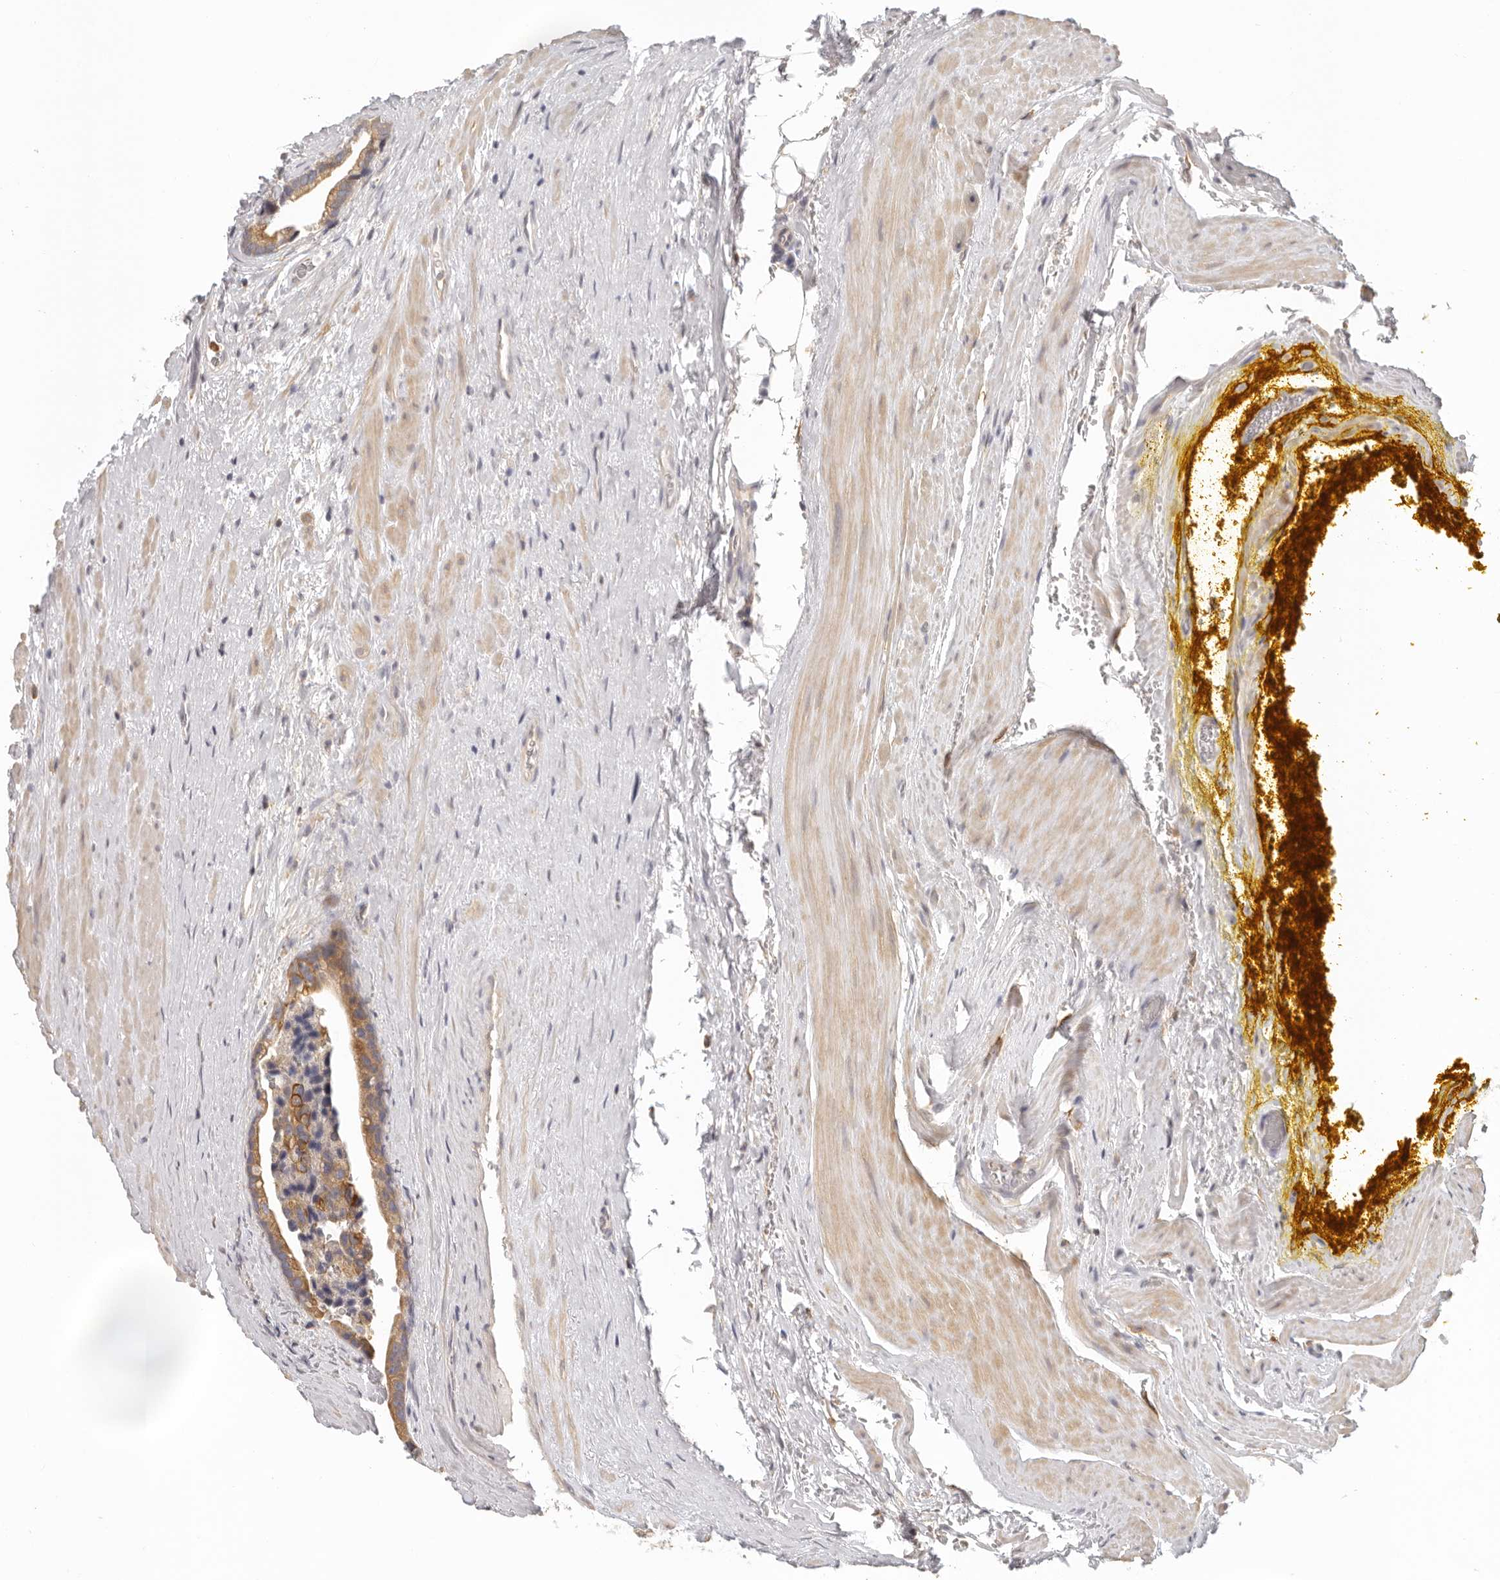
{"staining": {"intensity": "moderate", "quantity": ">75%", "location": "cytoplasmic/membranous"}, "tissue": "prostate cancer", "cell_type": "Tumor cells", "image_type": "cancer", "snomed": [{"axis": "morphology", "description": "Adenocarcinoma, High grade"}, {"axis": "topography", "description": "Prostate"}], "caption": "DAB (3,3'-diaminobenzidine) immunohistochemical staining of adenocarcinoma (high-grade) (prostate) exhibits moderate cytoplasmic/membranous protein expression in about >75% of tumor cells.", "gene": "ANXA9", "patient": {"sex": "male", "age": 70}}